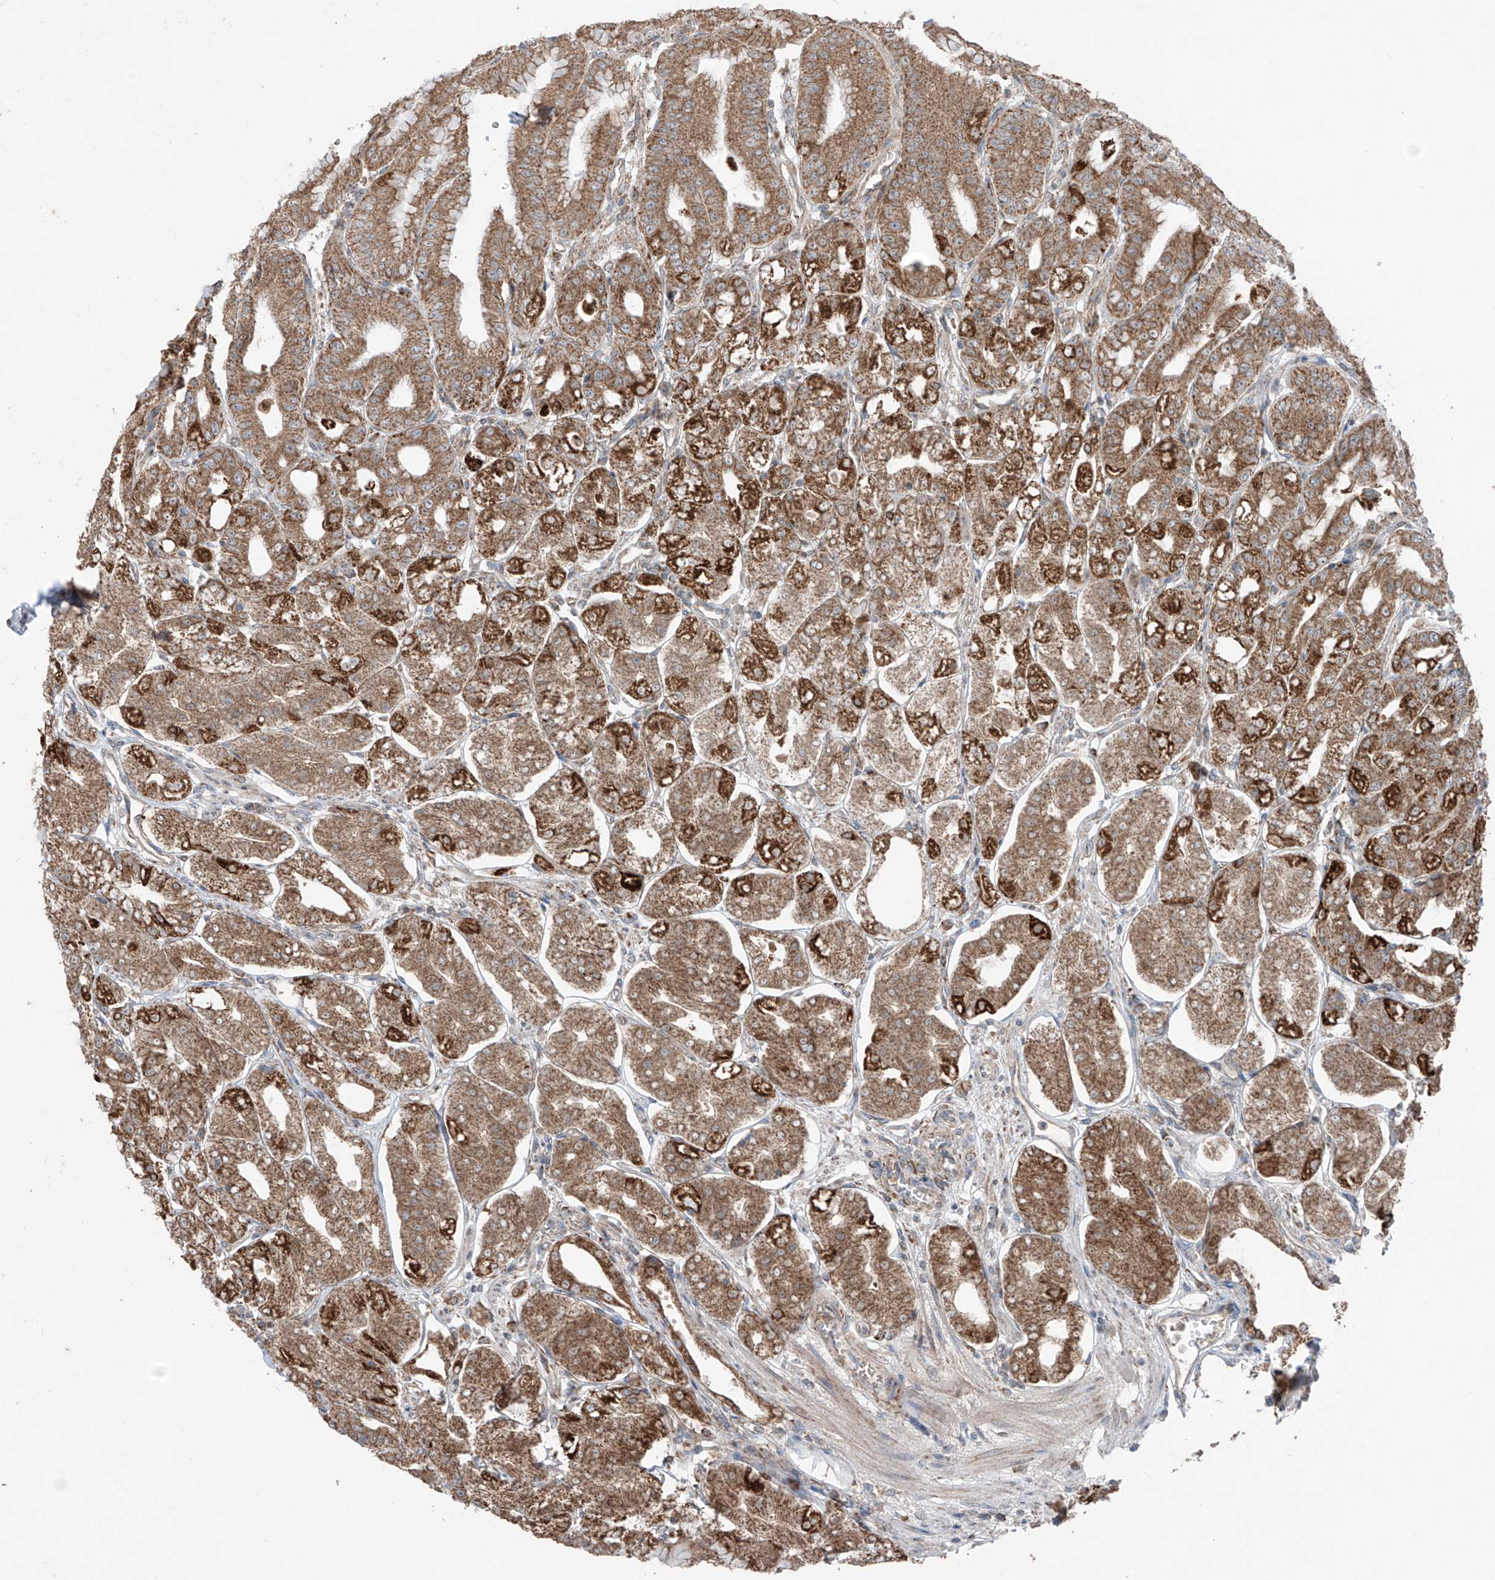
{"staining": {"intensity": "strong", "quantity": "25%-75%", "location": "cytoplasmic/membranous"}, "tissue": "stomach", "cell_type": "Glandular cells", "image_type": "normal", "snomed": [{"axis": "morphology", "description": "Normal tissue, NOS"}, {"axis": "topography", "description": "Stomach, lower"}], "caption": "Immunohistochemical staining of benign human stomach reveals strong cytoplasmic/membranous protein expression in approximately 25%-75% of glandular cells. Nuclei are stained in blue.", "gene": "SAMD3", "patient": {"sex": "male", "age": 71}}